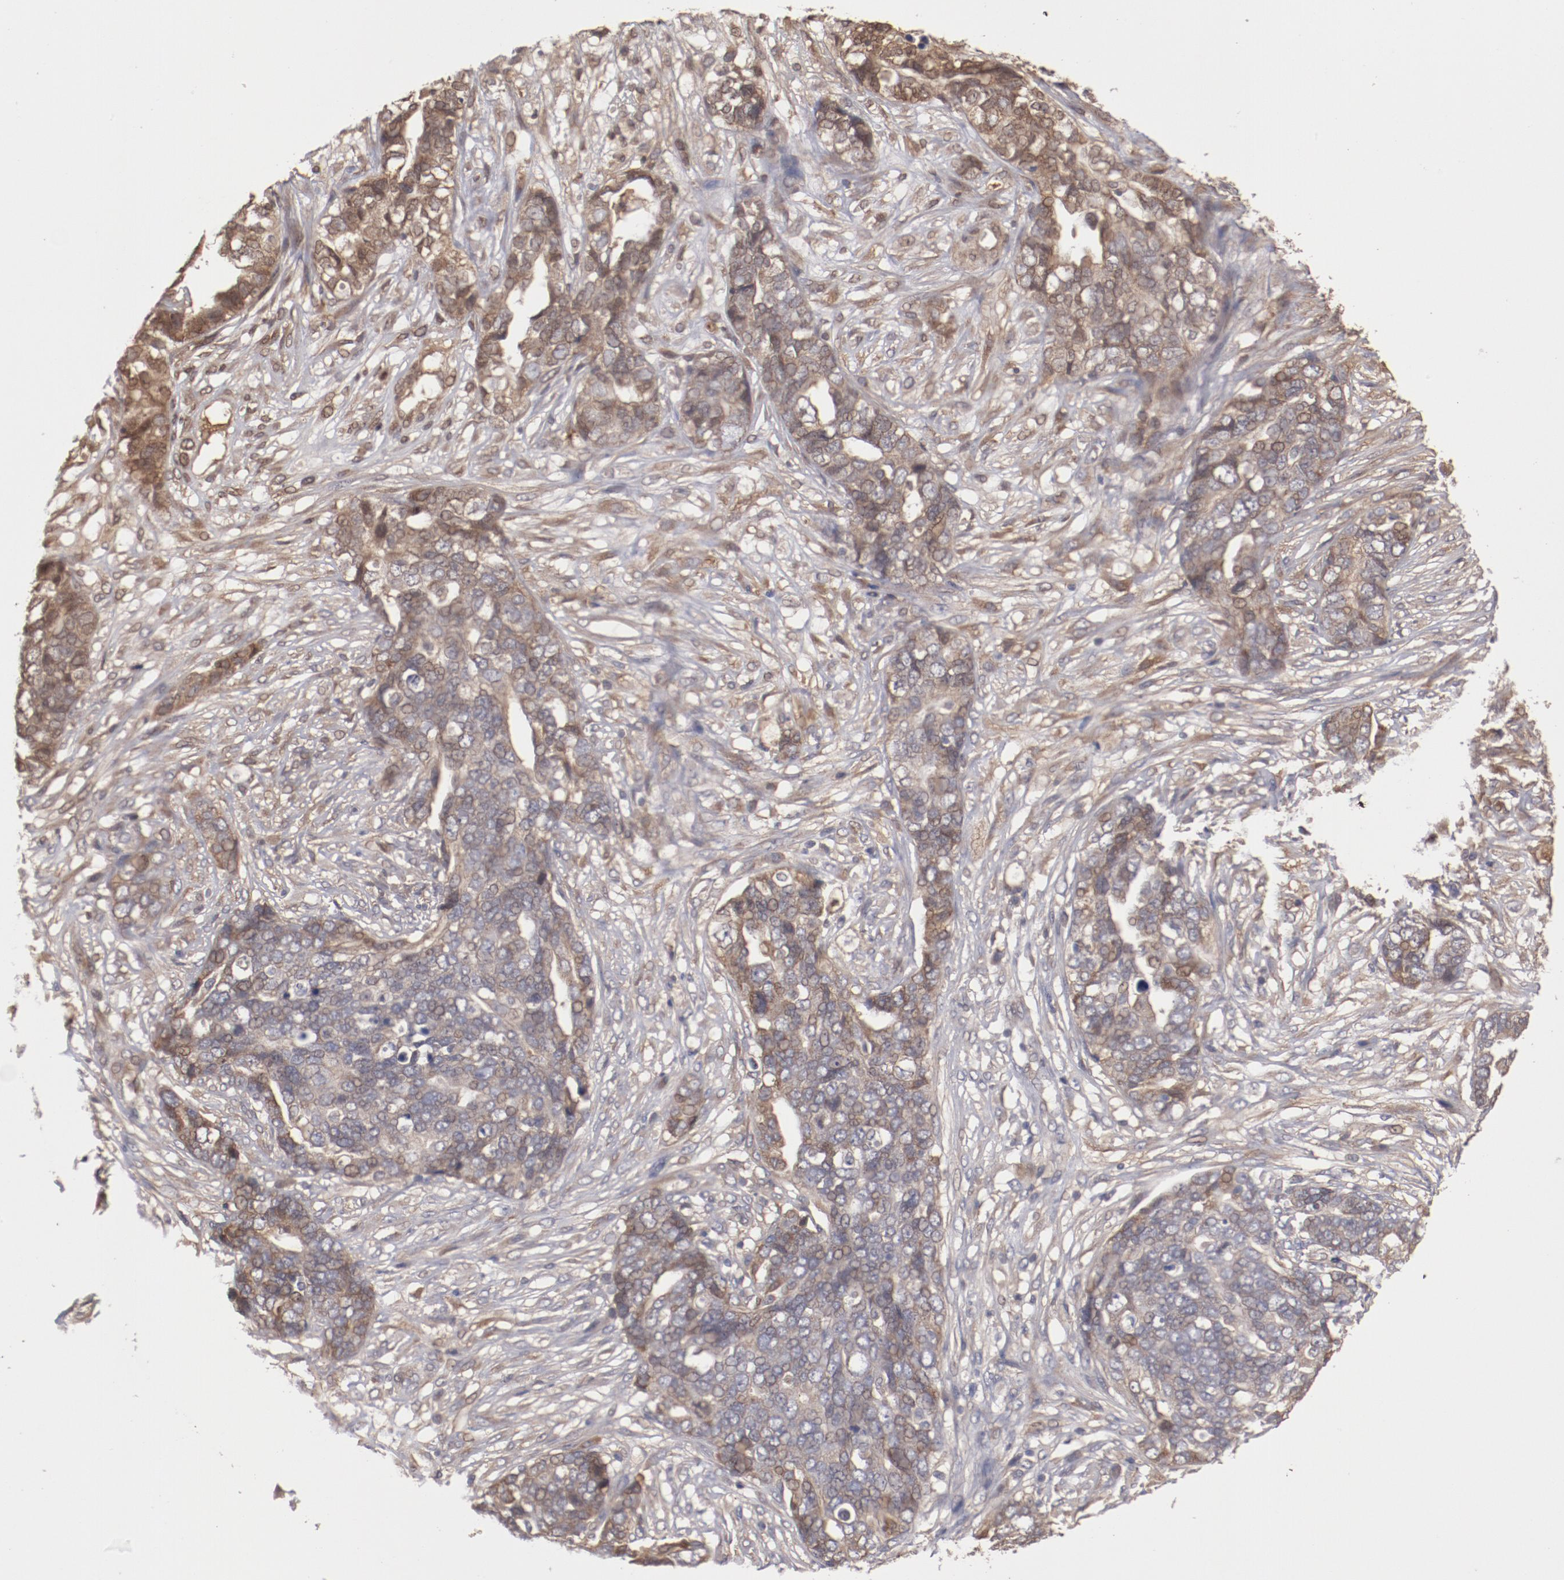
{"staining": {"intensity": "moderate", "quantity": ">75%", "location": "cytoplasmic/membranous"}, "tissue": "ovarian cancer", "cell_type": "Tumor cells", "image_type": "cancer", "snomed": [{"axis": "morphology", "description": "Normal tissue, NOS"}, {"axis": "morphology", "description": "Cystadenocarcinoma, serous, NOS"}, {"axis": "topography", "description": "Fallopian tube"}, {"axis": "topography", "description": "Ovary"}], "caption": "Immunohistochemistry (IHC) micrograph of ovarian serous cystadenocarcinoma stained for a protein (brown), which displays medium levels of moderate cytoplasmic/membranous expression in approximately >75% of tumor cells.", "gene": "SERPINA7", "patient": {"sex": "female", "age": 56}}